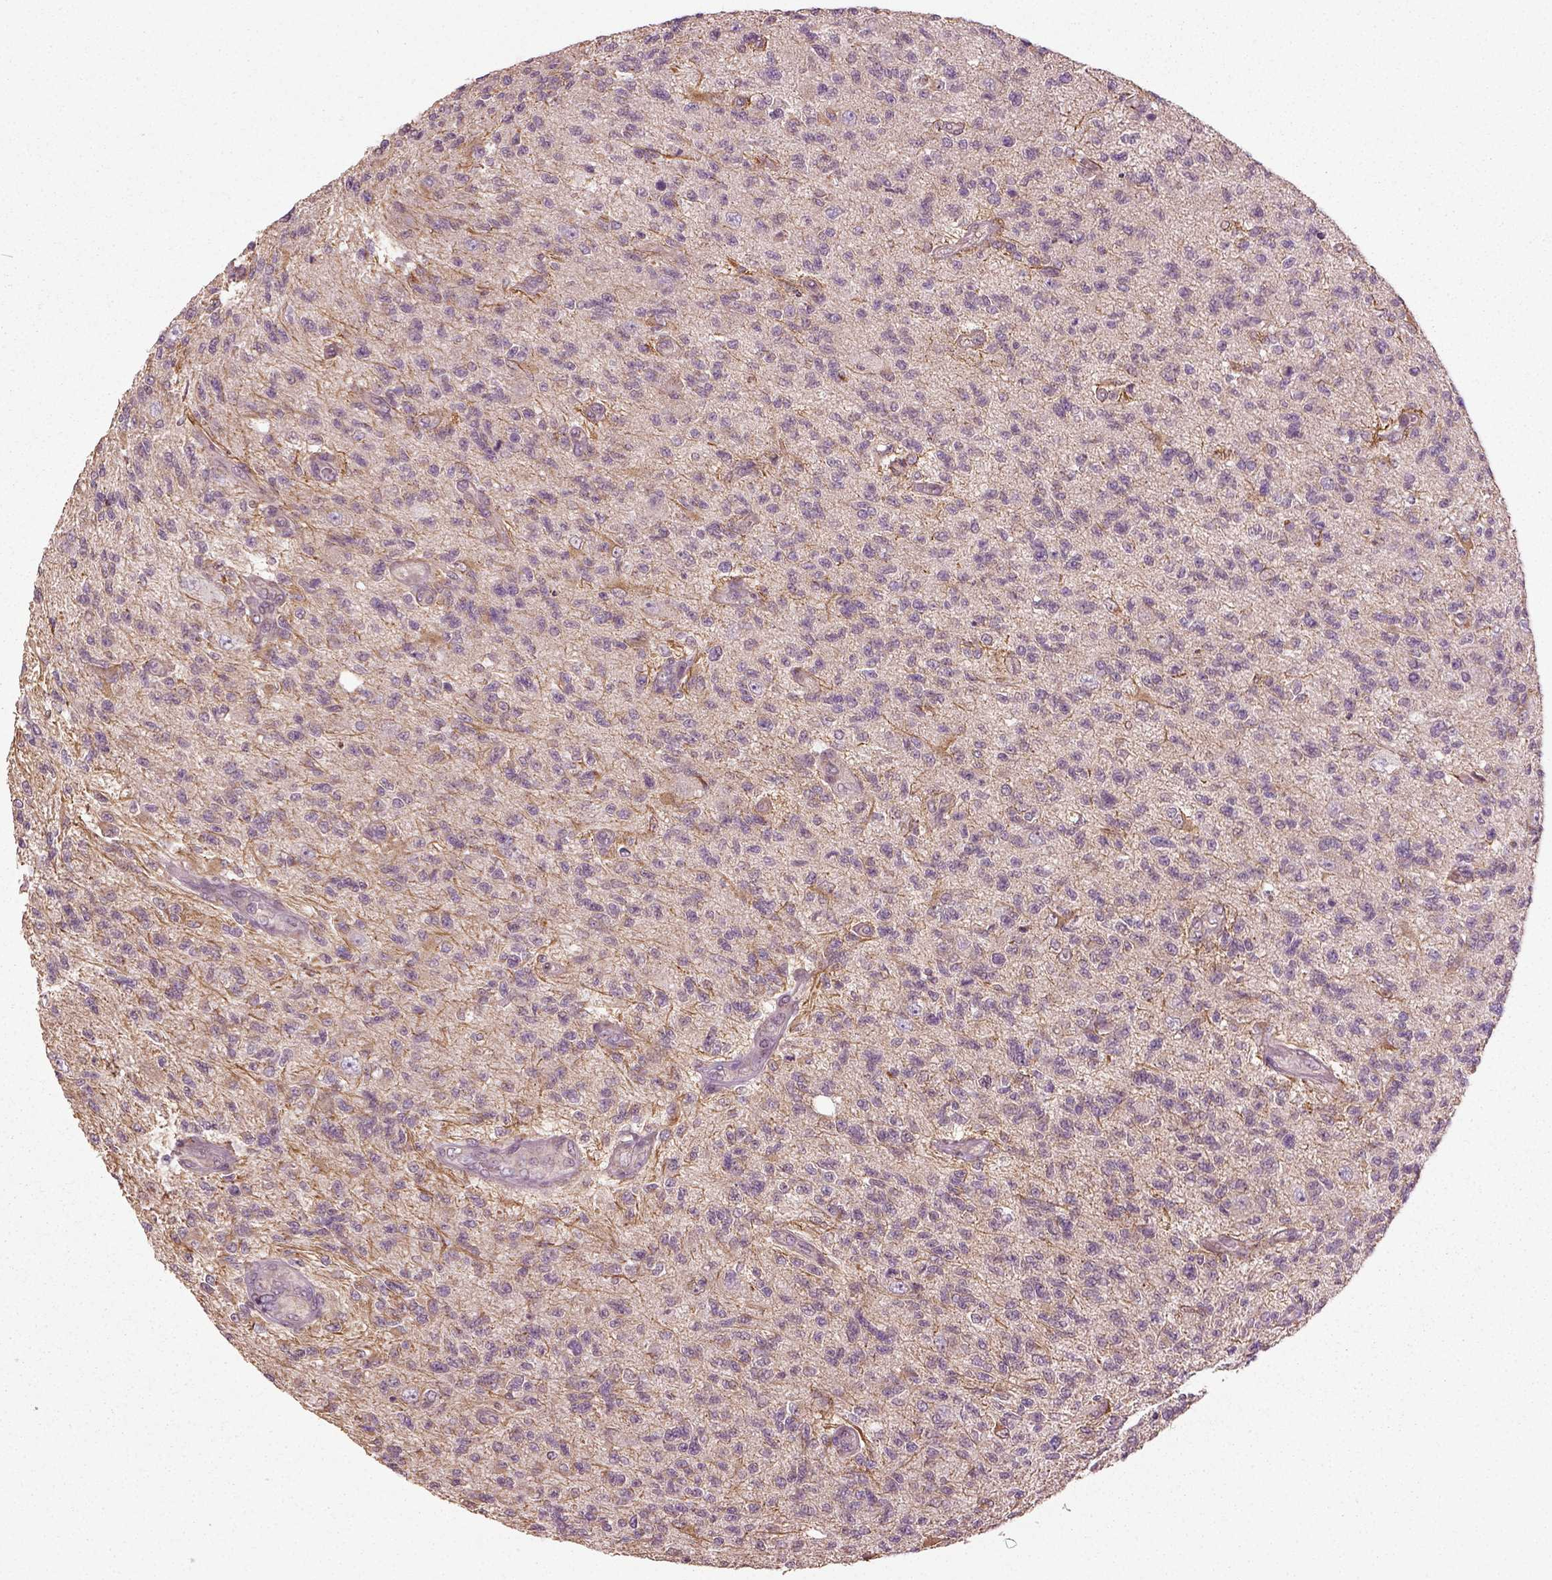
{"staining": {"intensity": "negative", "quantity": "none", "location": "none"}, "tissue": "glioma", "cell_type": "Tumor cells", "image_type": "cancer", "snomed": [{"axis": "morphology", "description": "Glioma, malignant, High grade"}, {"axis": "topography", "description": "Brain"}], "caption": "Glioma was stained to show a protein in brown. There is no significant expression in tumor cells. (DAB (3,3'-diaminobenzidine) IHC with hematoxylin counter stain).", "gene": "ERV3-1", "patient": {"sex": "male", "age": 56}}